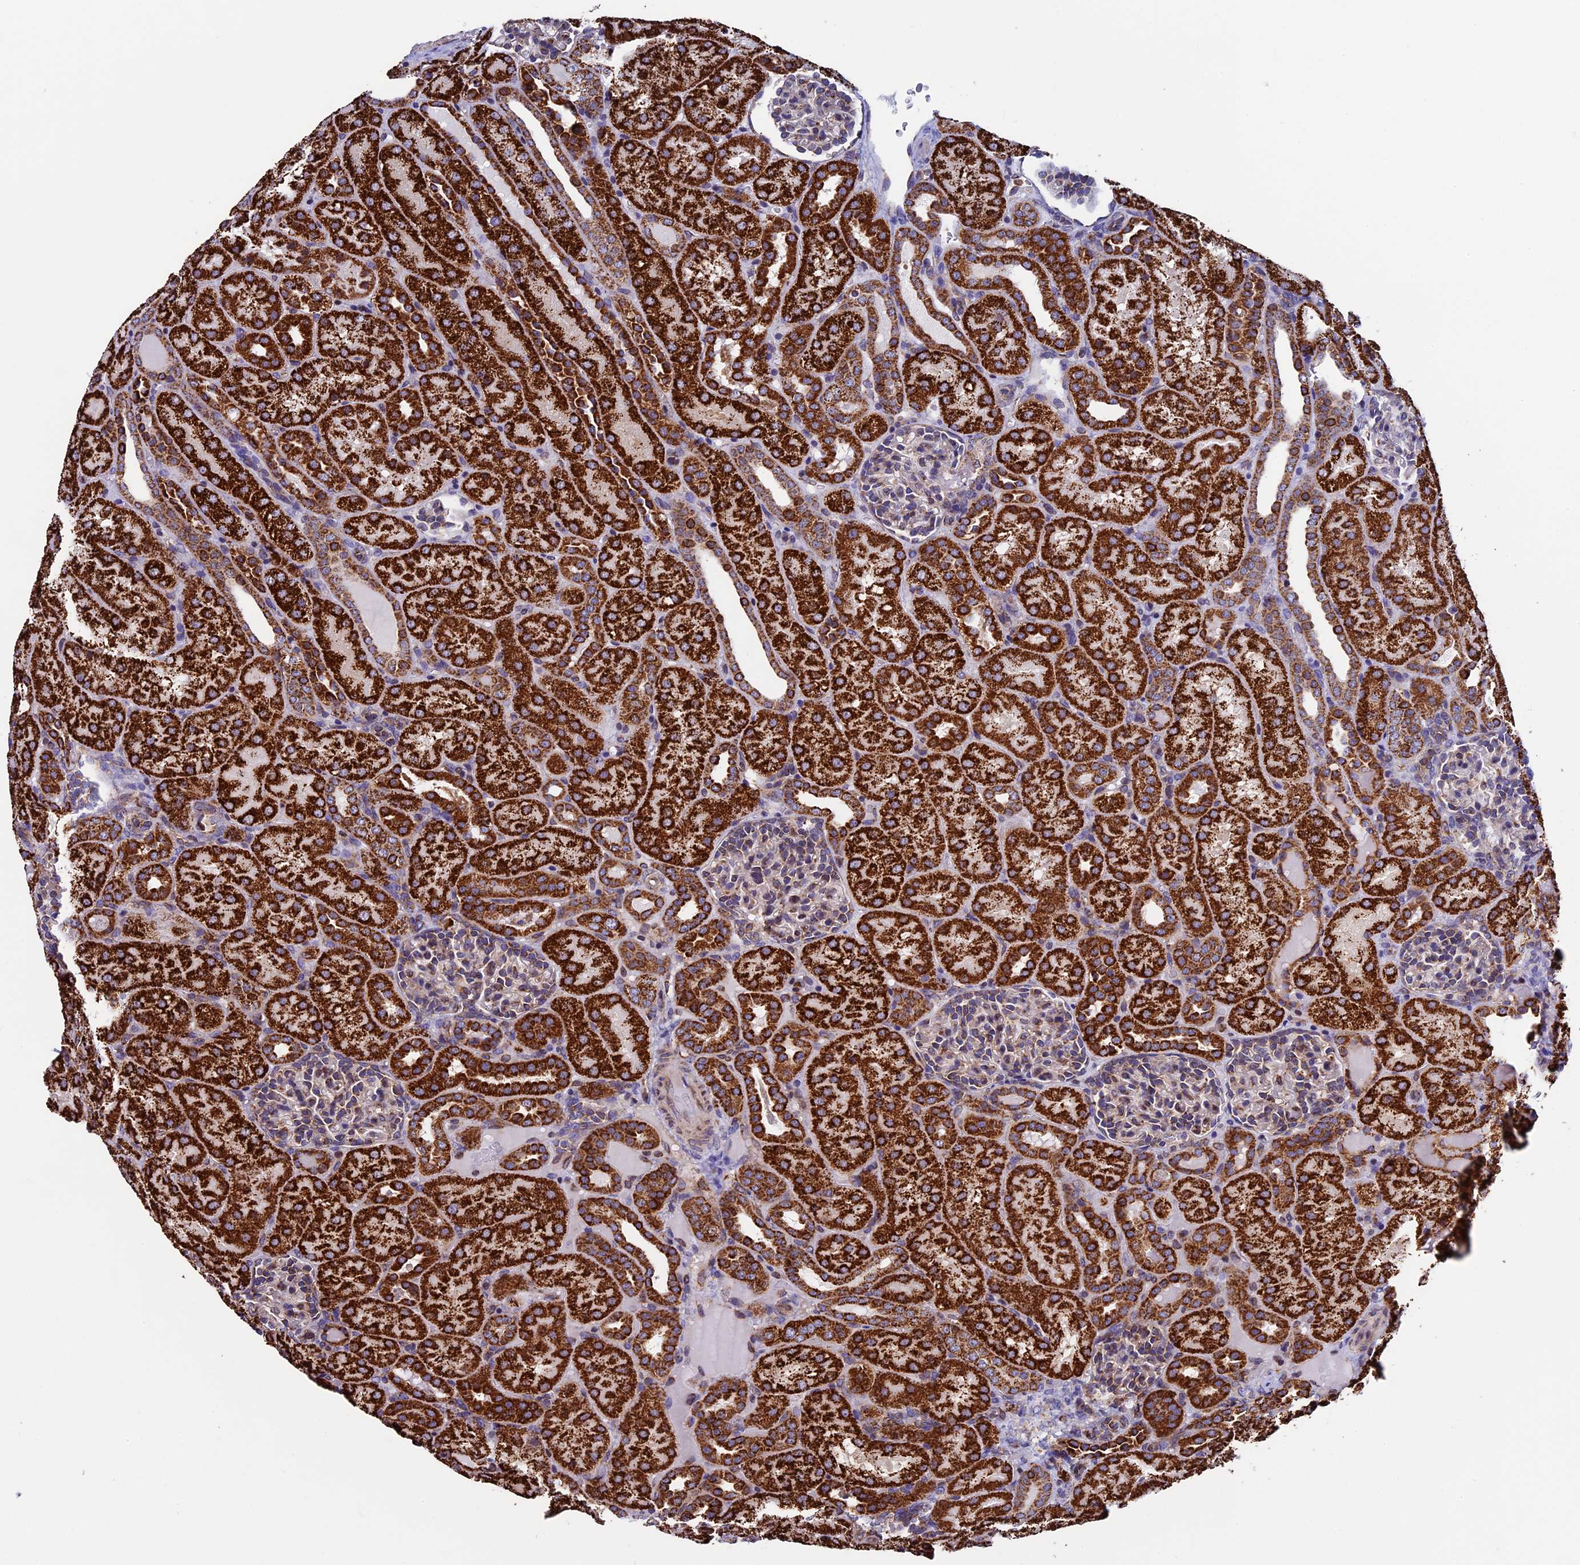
{"staining": {"intensity": "moderate", "quantity": "25%-75%", "location": "cytoplasmic/membranous"}, "tissue": "kidney", "cell_type": "Cells in glomeruli", "image_type": "normal", "snomed": [{"axis": "morphology", "description": "Normal tissue, NOS"}, {"axis": "topography", "description": "Kidney"}], "caption": "Cells in glomeruli show moderate cytoplasmic/membranous positivity in about 25%-75% of cells in unremarkable kidney.", "gene": "SLC9A5", "patient": {"sex": "male", "age": 1}}